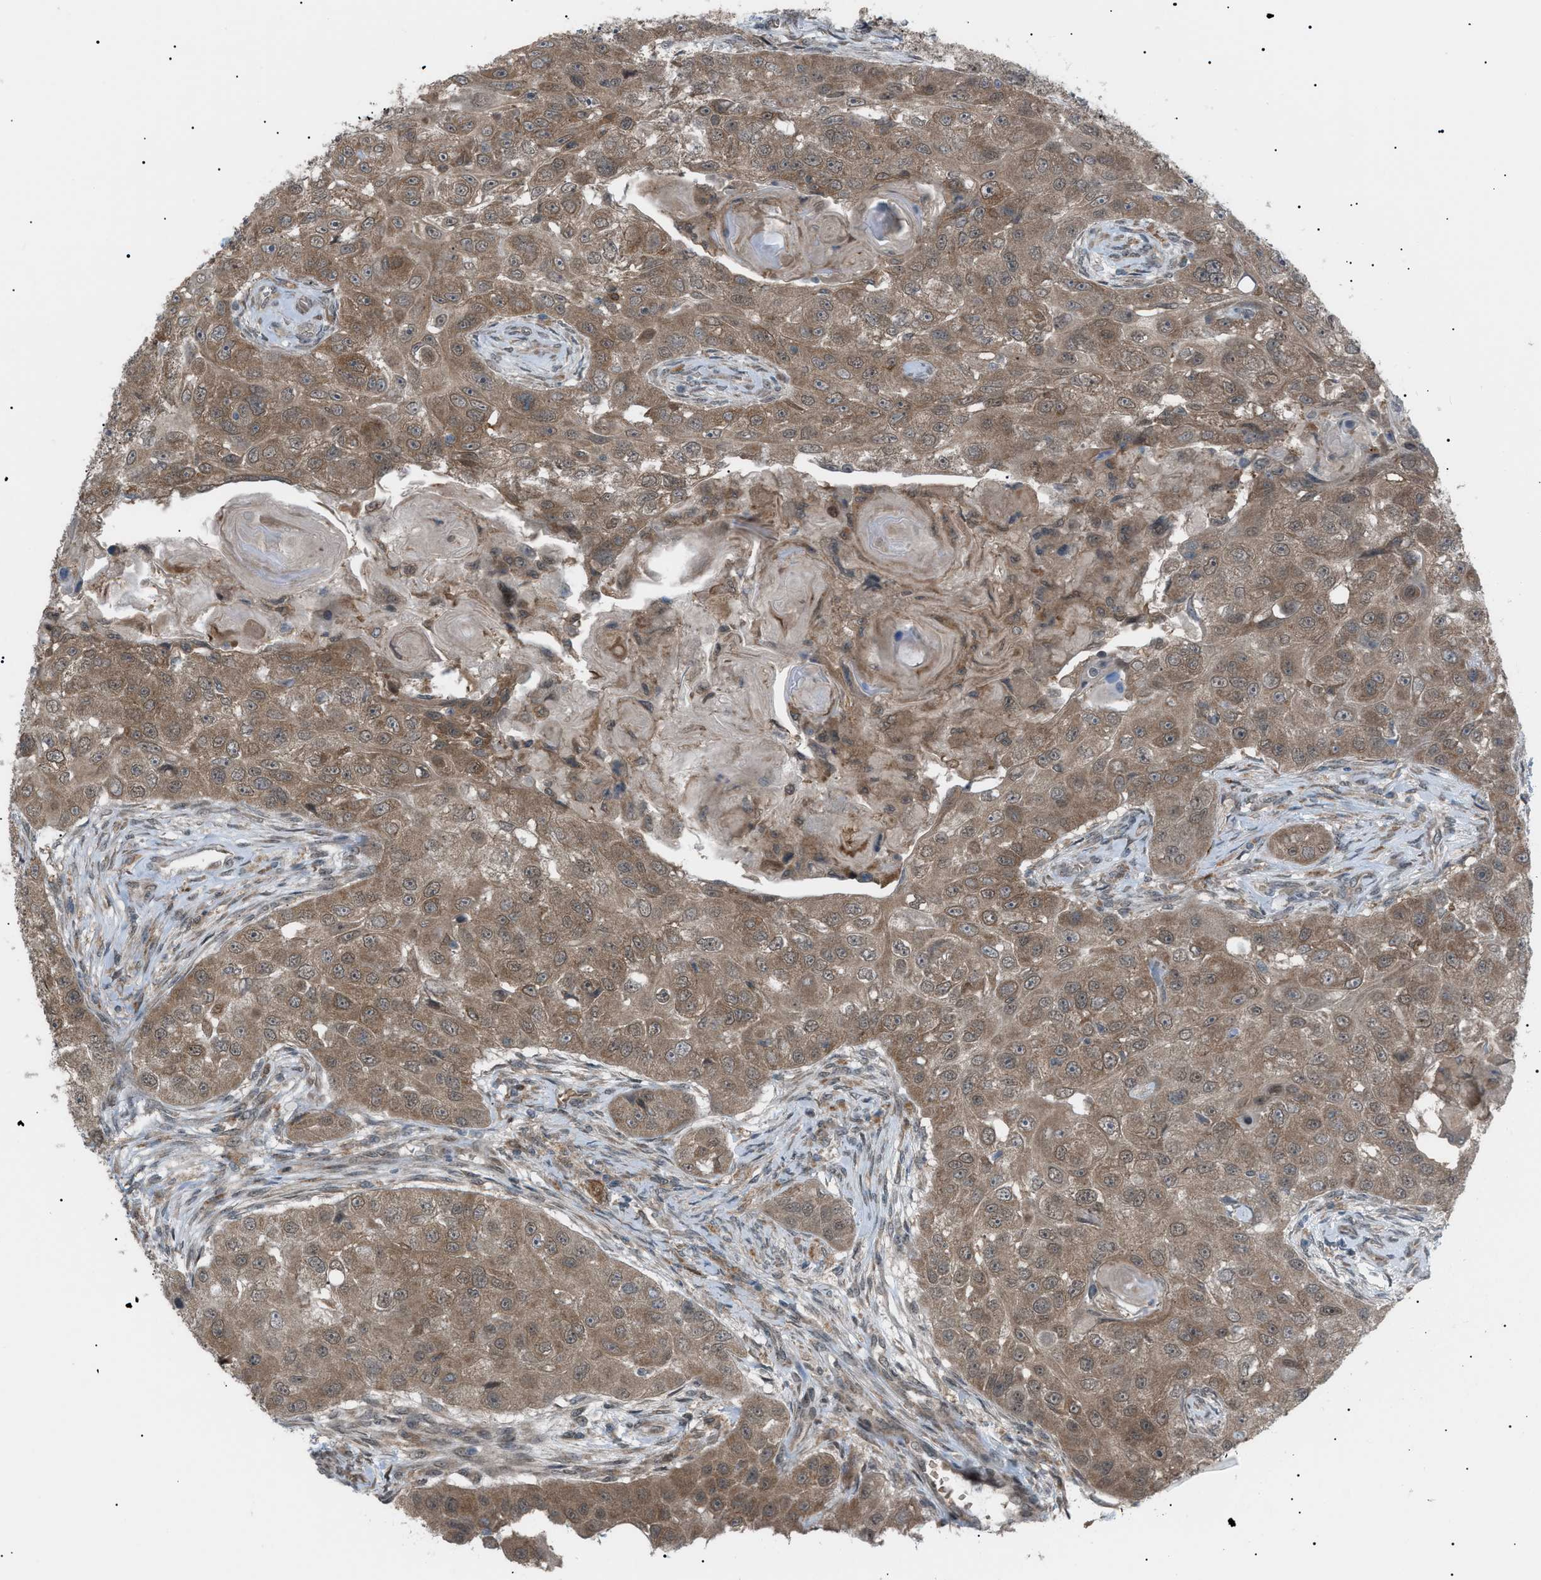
{"staining": {"intensity": "moderate", "quantity": ">75%", "location": "cytoplasmic/membranous,nuclear"}, "tissue": "head and neck cancer", "cell_type": "Tumor cells", "image_type": "cancer", "snomed": [{"axis": "morphology", "description": "Normal tissue, NOS"}, {"axis": "morphology", "description": "Squamous cell carcinoma, NOS"}, {"axis": "topography", "description": "Skeletal muscle"}, {"axis": "topography", "description": "Head-Neck"}], "caption": "Squamous cell carcinoma (head and neck) stained with immunohistochemistry (IHC) exhibits moderate cytoplasmic/membranous and nuclear staining in about >75% of tumor cells.", "gene": "LPIN2", "patient": {"sex": "male", "age": 51}}